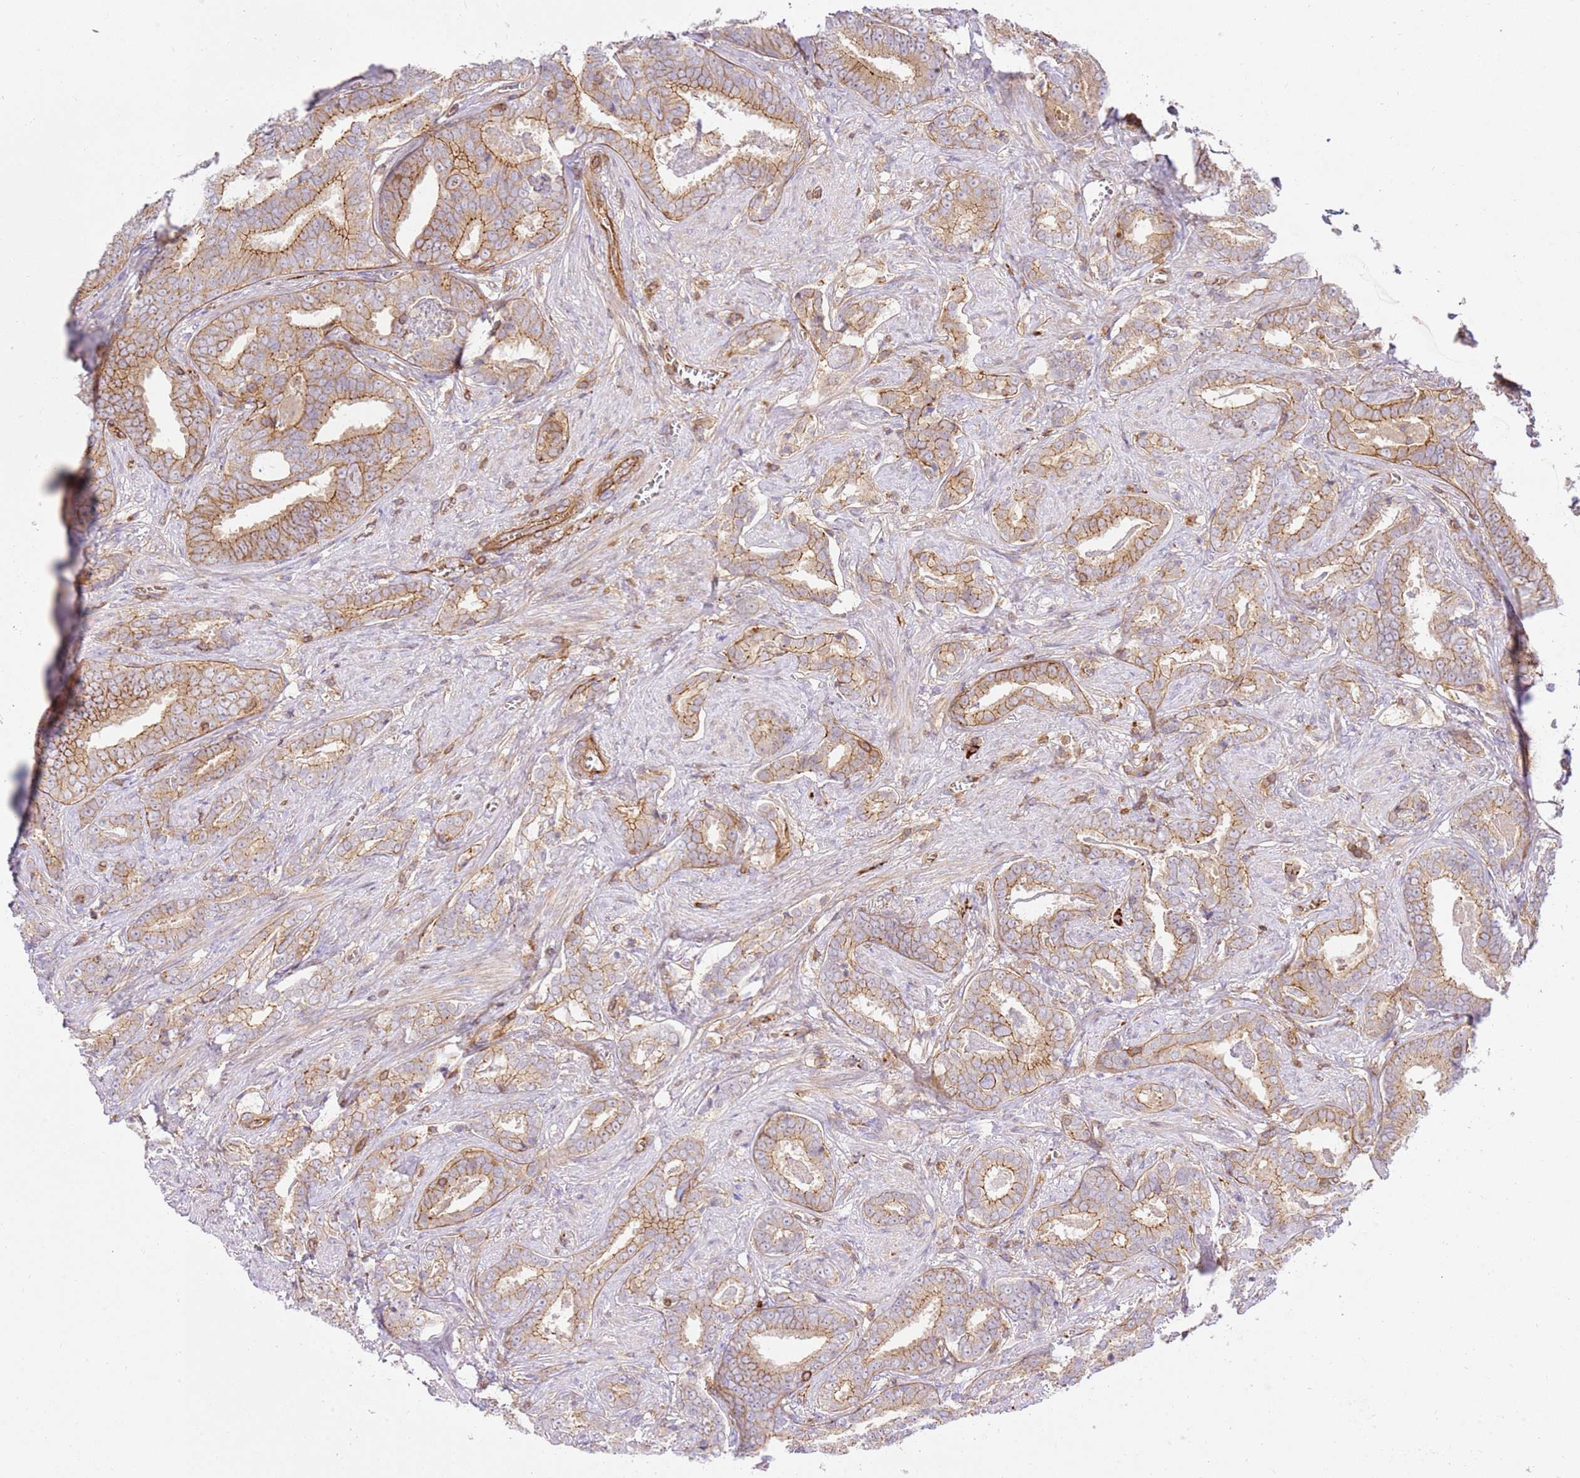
{"staining": {"intensity": "moderate", "quantity": ">75%", "location": "cytoplasmic/membranous"}, "tissue": "prostate cancer", "cell_type": "Tumor cells", "image_type": "cancer", "snomed": [{"axis": "morphology", "description": "Adenocarcinoma, High grade"}, {"axis": "topography", "description": "Prostate"}], "caption": "Immunohistochemistry (IHC) (DAB) staining of prostate adenocarcinoma (high-grade) exhibits moderate cytoplasmic/membranous protein staining in approximately >75% of tumor cells. (Stains: DAB (3,3'-diaminobenzidine) in brown, nuclei in blue, Microscopy: brightfield microscopy at high magnification).", "gene": "EFCAB8", "patient": {"sex": "male", "age": 67}}